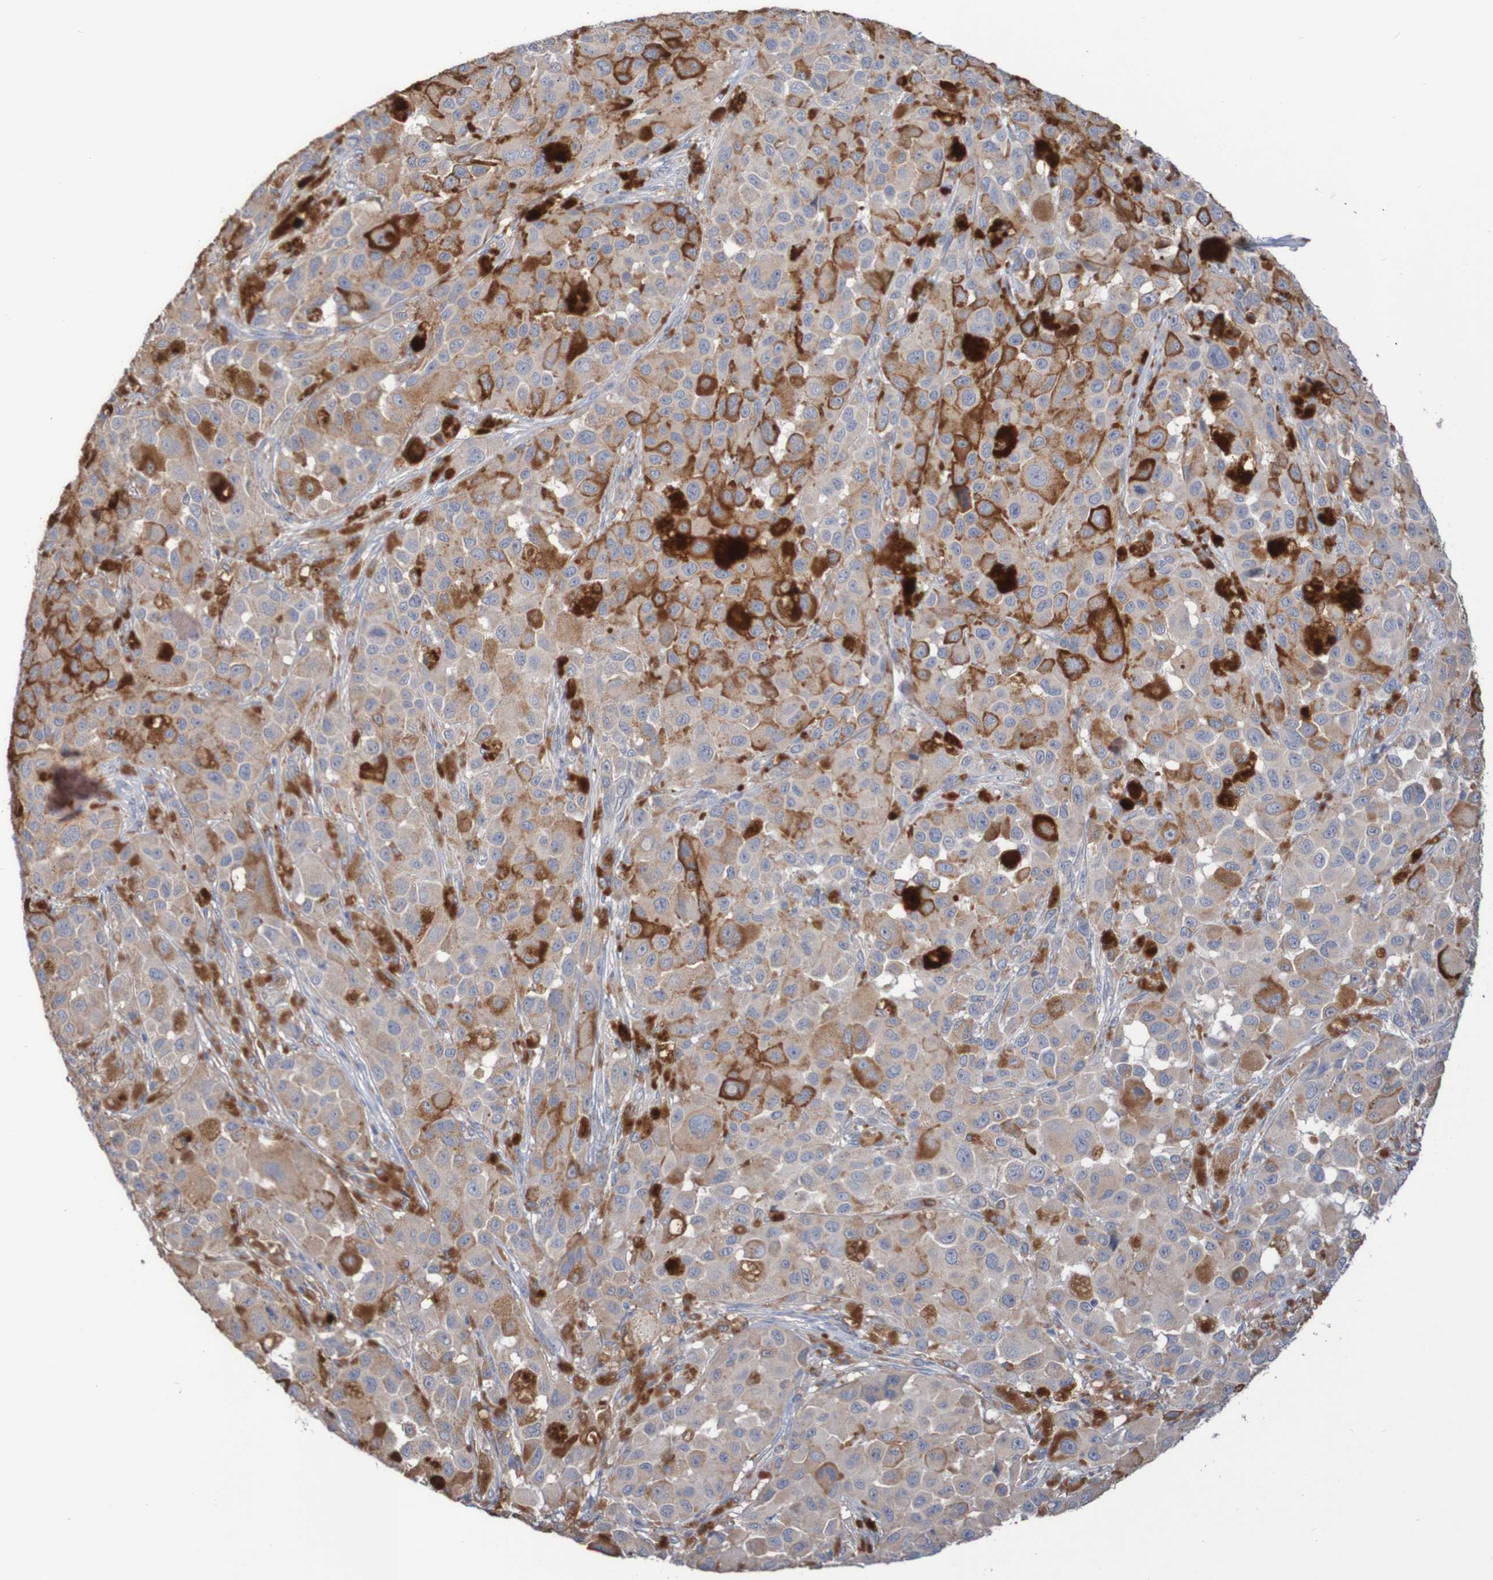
{"staining": {"intensity": "moderate", "quantity": "25%-75%", "location": "cytoplasmic/membranous"}, "tissue": "melanoma", "cell_type": "Tumor cells", "image_type": "cancer", "snomed": [{"axis": "morphology", "description": "Malignant melanoma, NOS"}, {"axis": "topography", "description": "Skin"}], "caption": "Protein staining of melanoma tissue demonstrates moderate cytoplasmic/membranous staining in about 25%-75% of tumor cells. The staining is performed using DAB (3,3'-diaminobenzidine) brown chromogen to label protein expression. The nuclei are counter-stained blue using hematoxylin.", "gene": "PHYH", "patient": {"sex": "male", "age": 96}}